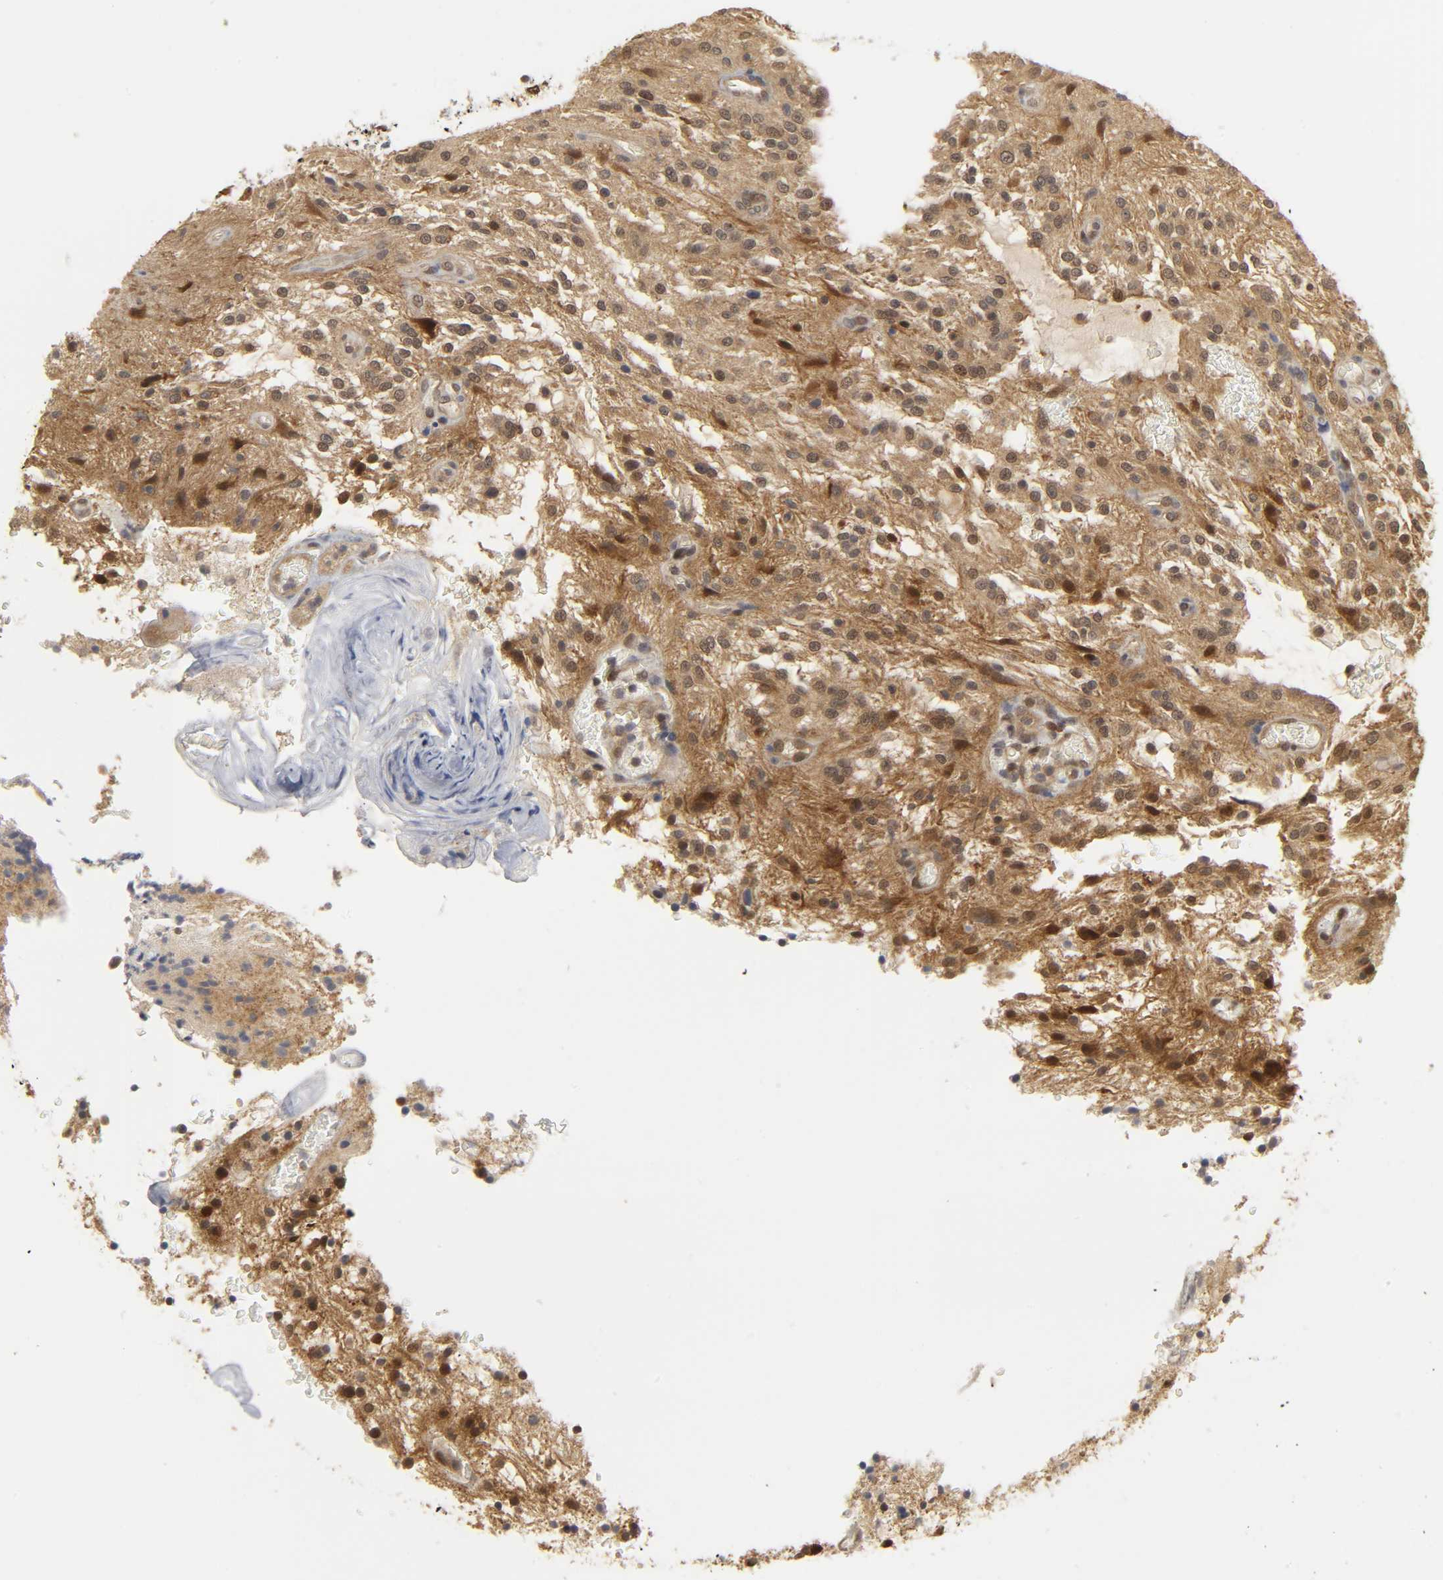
{"staining": {"intensity": "moderate", "quantity": ">75%", "location": "cytoplasmic/membranous,nuclear"}, "tissue": "glioma", "cell_type": "Tumor cells", "image_type": "cancer", "snomed": [{"axis": "morphology", "description": "Glioma, malignant, NOS"}, {"axis": "topography", "description": "Cerebellum"}], "caption": "Glioma stained for a protein (brown) exhibits moderate cytoplasmic/membranous and nuclear positive staining in about >75% of tumor cells.", "gene": "PARK7", "patient": {"sex": "female", "age": 10}}